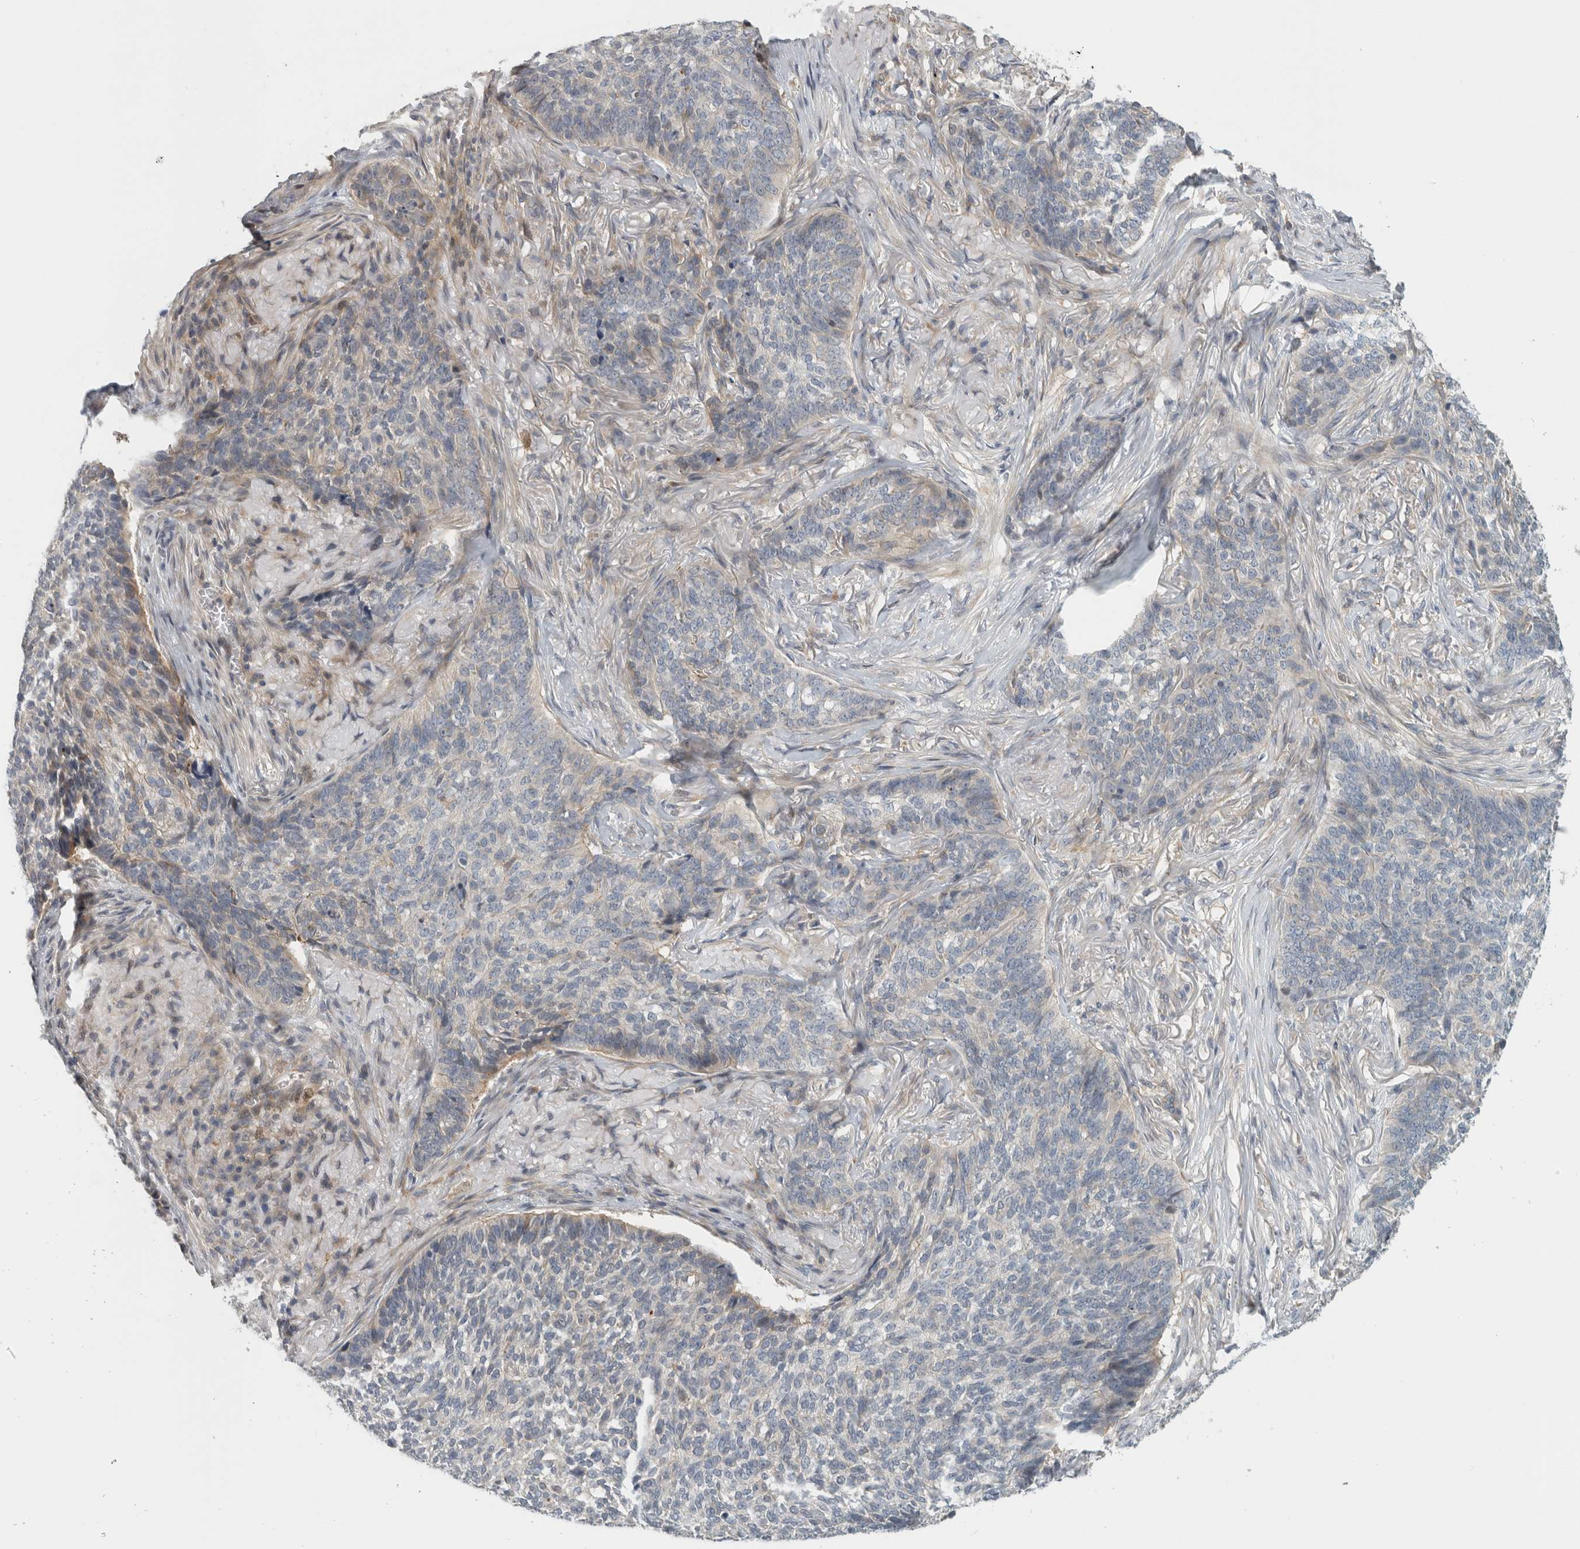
{"staining": {"intensity": "negative", "quantity": "none", "location": "none"}, "tissue": "skin cancer", "cell_type": "Tumor cells", "image_type": "cancer", "snomed": [{"axis": "morphology", "description": "Basal cell carcinoma"}, {"axis": "topography", "description": "Skin"}], "caption": "This is an immunohistochemistry micrograph of skin basal cell carcinoma. There is no staining in tumor cells.", "gene": "ZNF804B", "patient": {"sex": "male", "age": 85}}